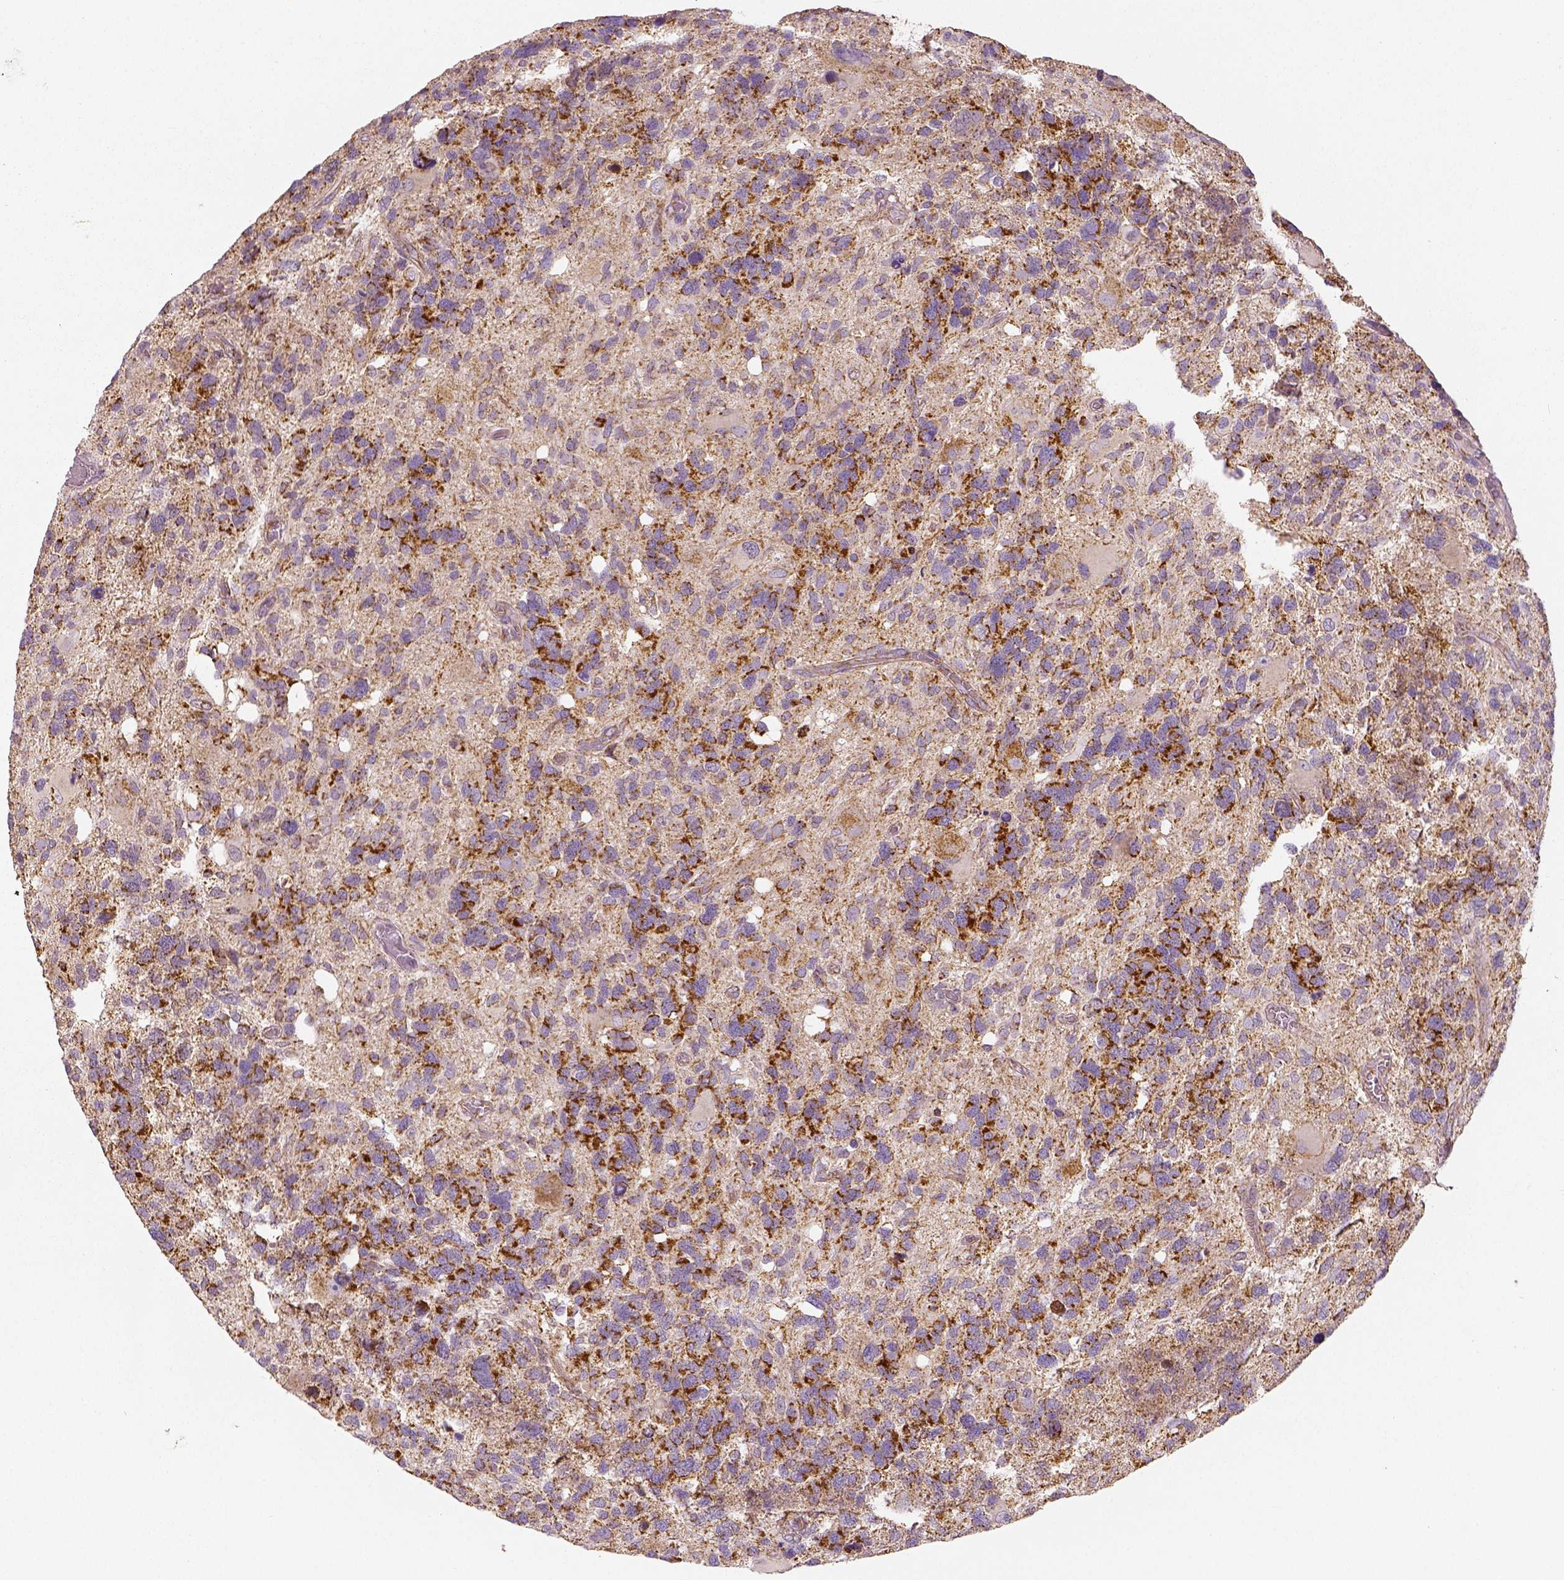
{"staining": {"intensity": "strong", "quantity": ">75%", "location": "cytoplasmic/membranous"}, "tissue": "glioma", "cell_type": "Tumor cells", "image_type": "cancer", "snomed": [{"axis": "morphology", "description": "Glioma, malignant, High grade"}, {"axis": "topography", "description": "Brain"}], "caption": "An image showing strong cytoplasmic/membranous staining in approximately >75% of tumor cells in glioma, as visualized by brown immunohistochemical staining.", "gene": "PGAM5", "patient": {"sex": "male", "age": 49}}